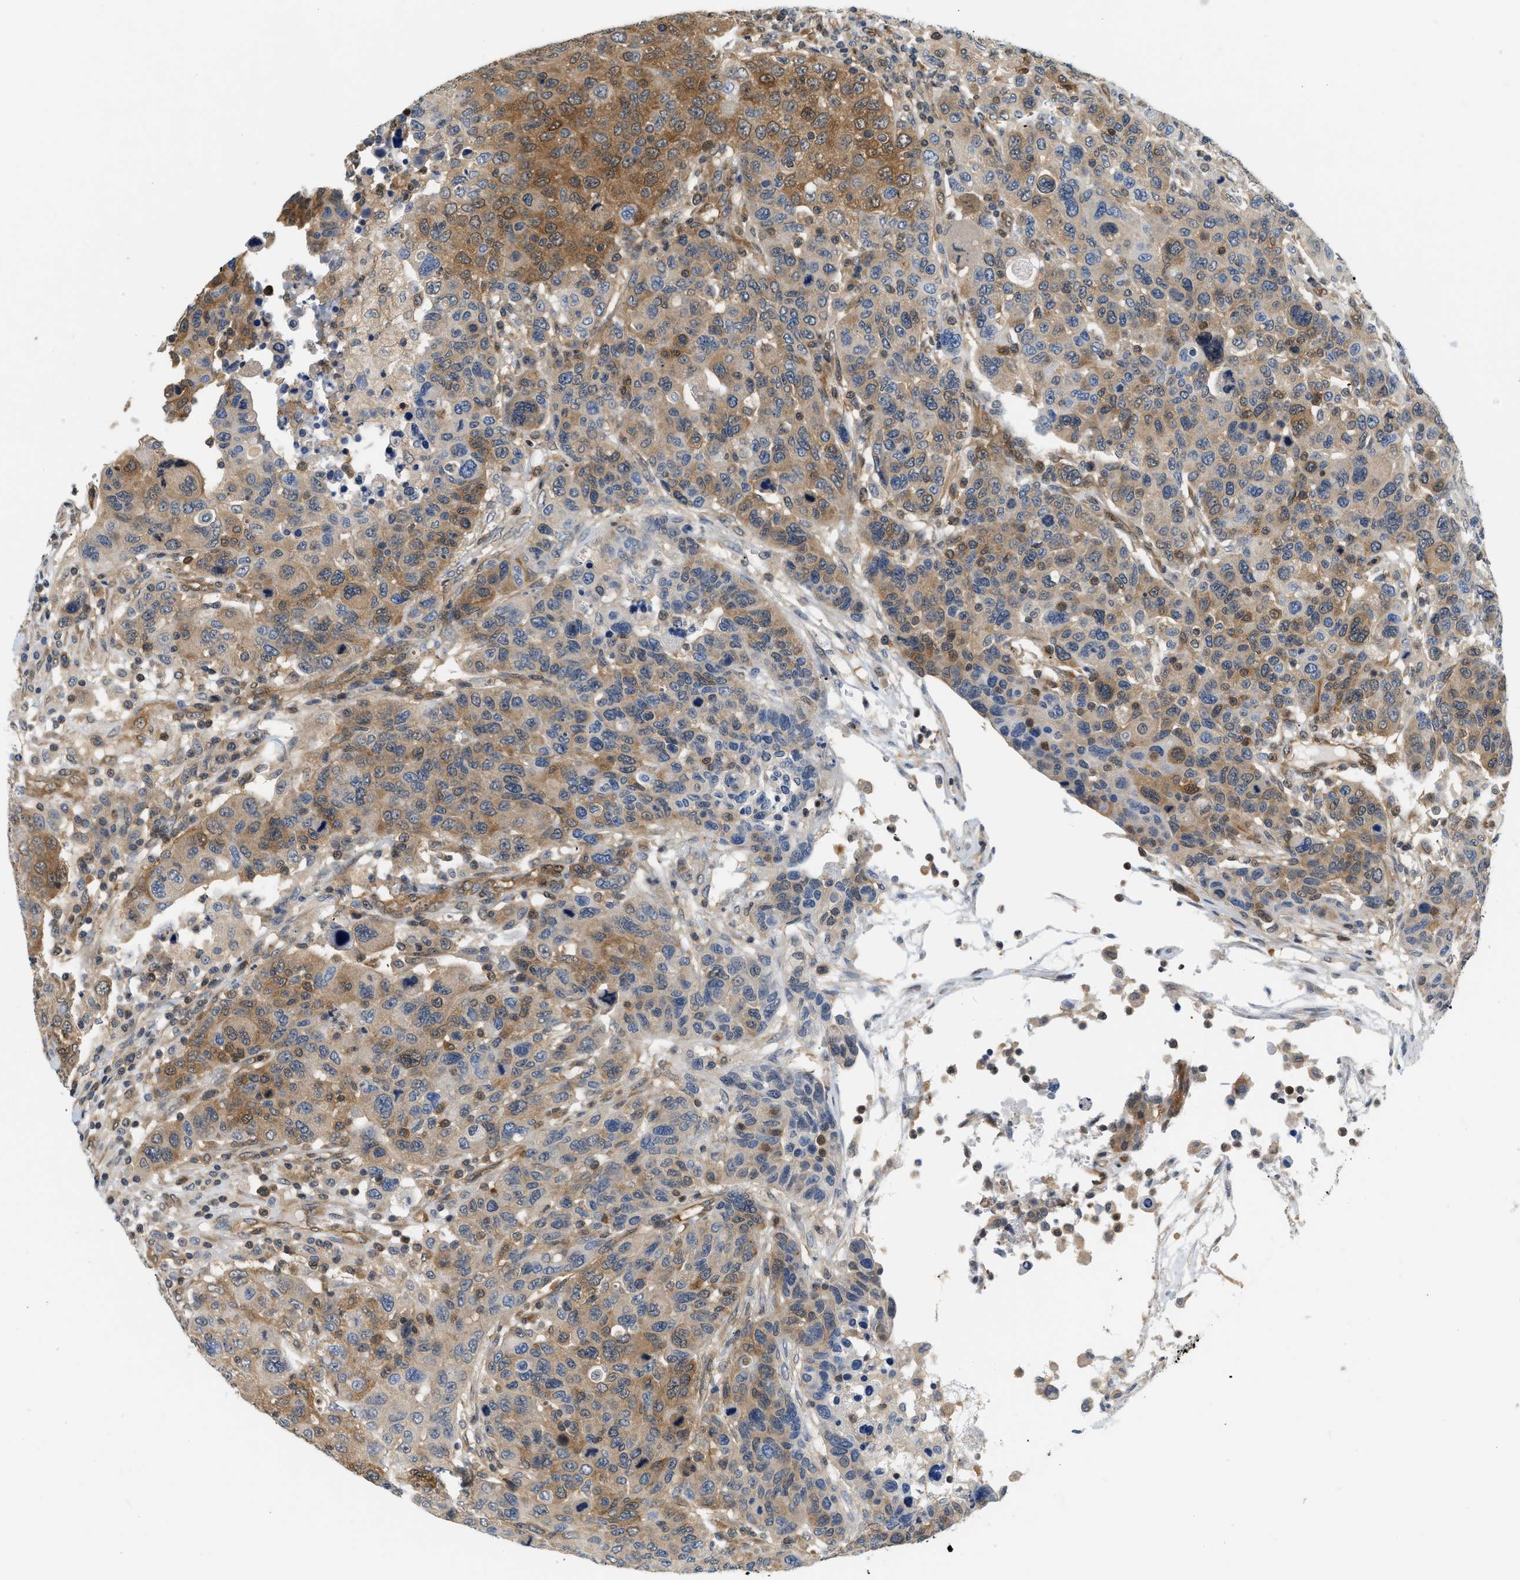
{"staining": {"intensity": "moderate", "quantity": ">75%", "location": "cytoplasmic/membranous,nuclear"}, "tissue": "breast cancer", "cell_type": "Tumor cells", "image_type": "cancer", "snomed": [{"axis": "morphology", "description": "Duct carcinoma"}, {"axis": "topography", "description": "Breast"}], "caption": "There is medium levels of moderate cytoplasmic/membranous and nuclear positivity in tumor cells of breast cancer, as demonstrated by immunohistochemical staining (brown color).", "gene": "EIF4EBP2", "patient": {"sex": "female", "age": 37}}